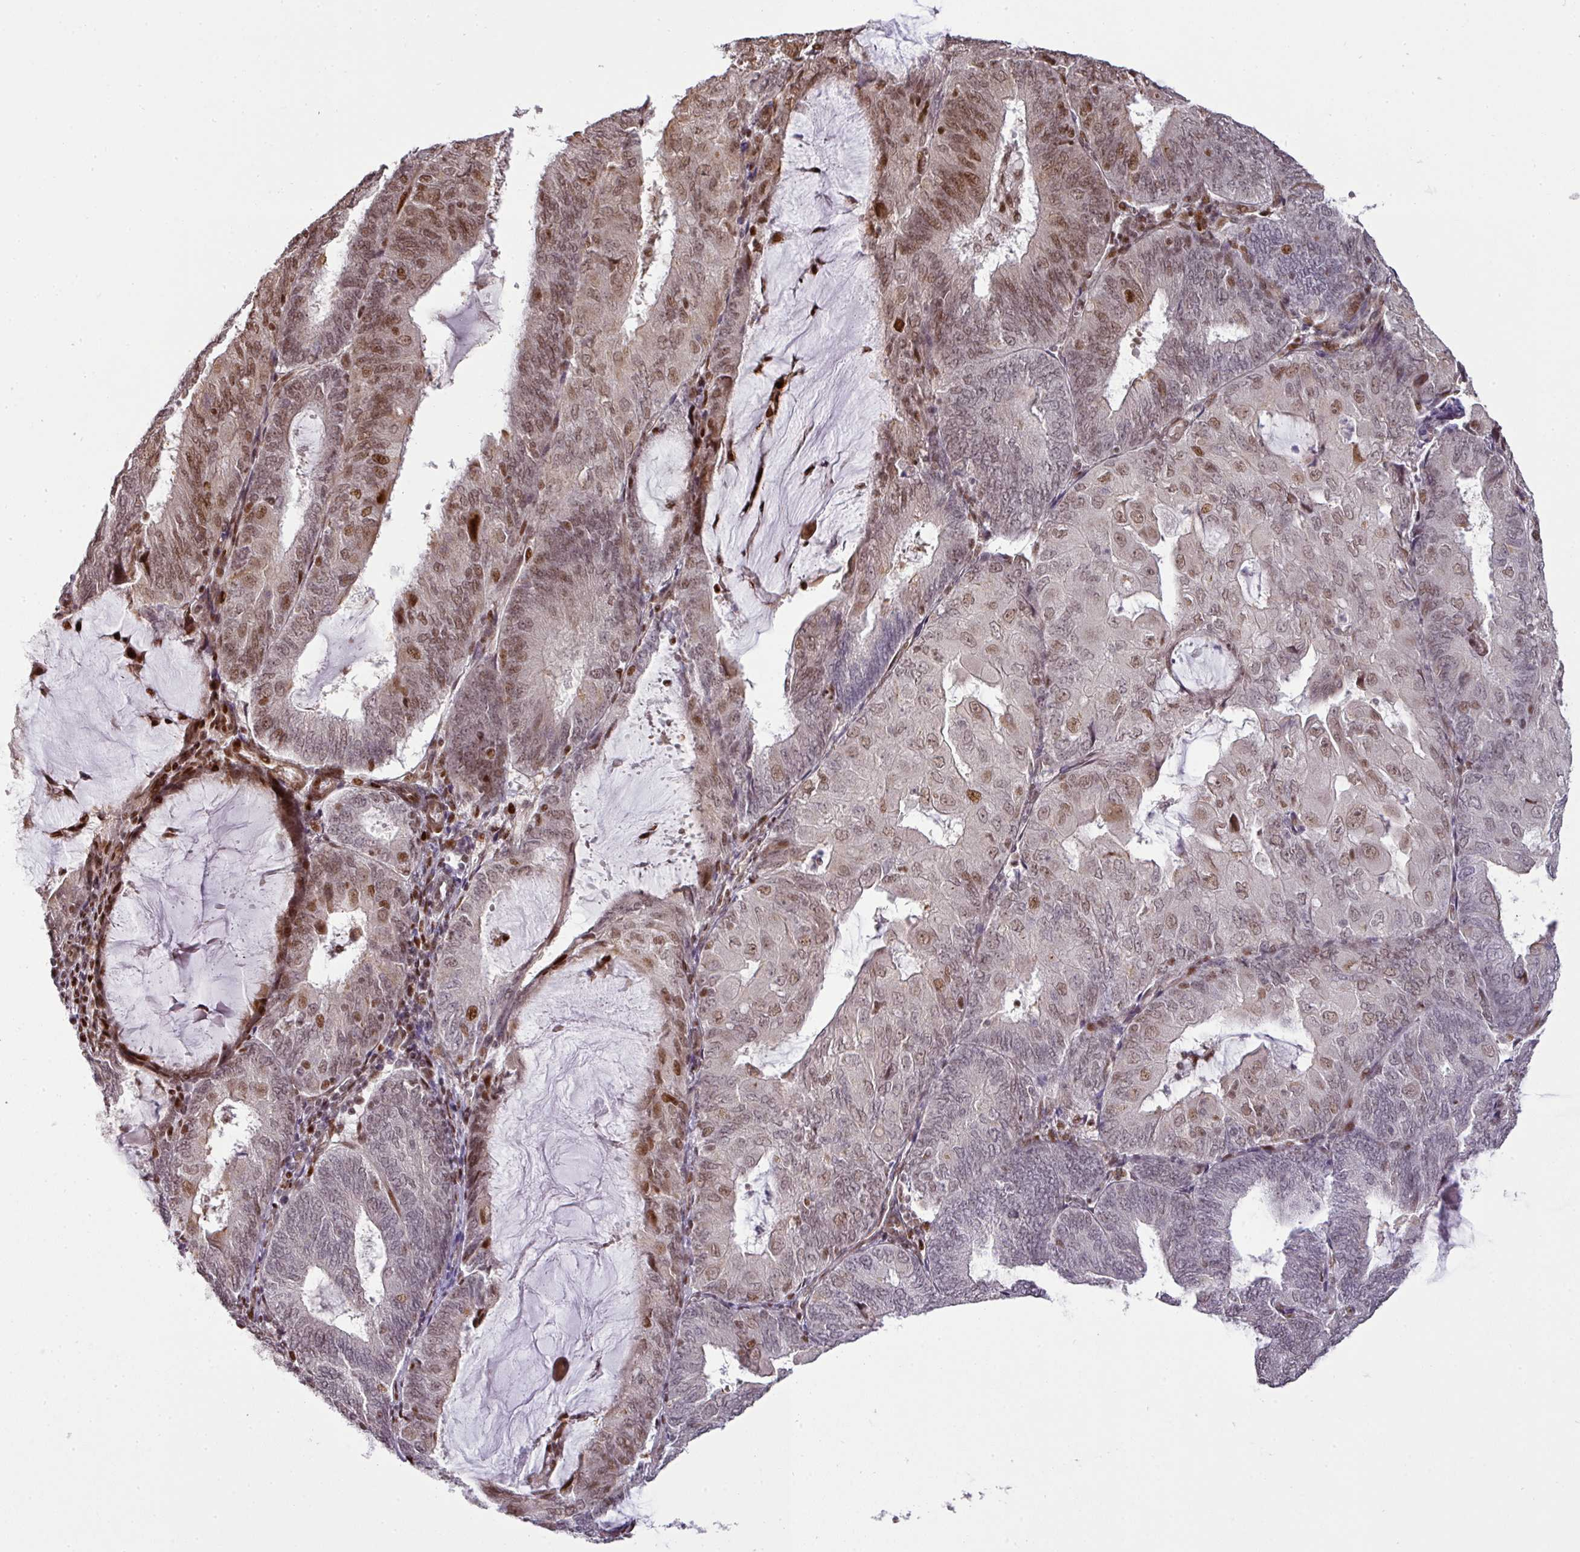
{"staining": {"intensity": "moderate", "quantity": "25%-75%", "location": "nuclear"}, "tissue": "endometrial cancer", "cell_type": "Tumor cells", "image_type": "cancer", "snomed": [{"axis": "morphology", "description": "Adenocarcinoma, NOS"}, {"axis": "topography", "description": "Endometrium"}], "caption": "About 25%-75% of tumor cells in adenocarcinoma (endometrial) demonstrate moderate nuclear protein expression as visualized by brown immunohistochemical staining.", "gene": "MYSM1", "patient": {"sex": "female", "age": 81}}